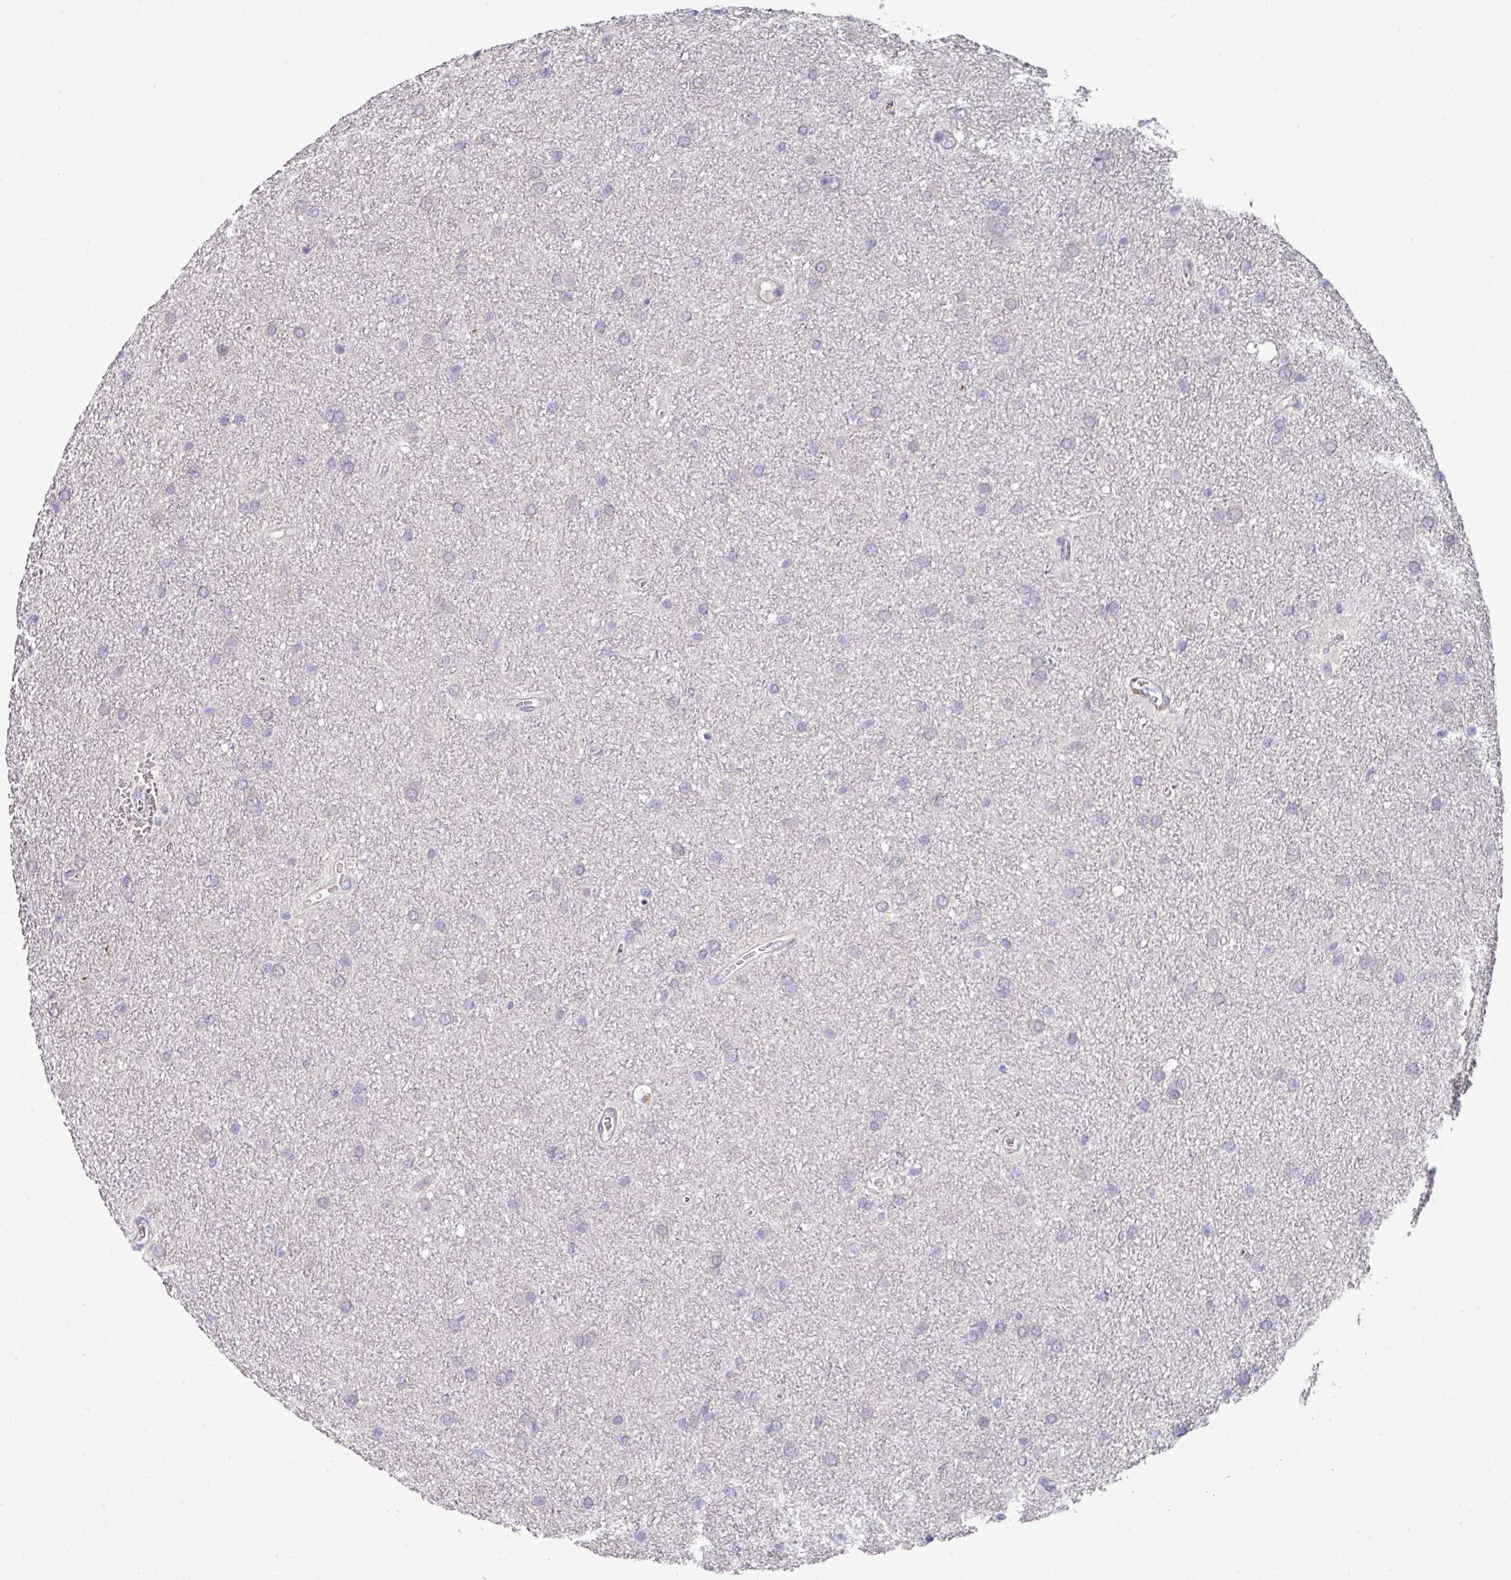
{"staining": {"intensity": "negative", "quantity": "none", "location": "none"}, "tissue": "glioma", "cell_type": "Tumor cells", "image_type": "cancer", "snomed": [{"axis": "morphology", "description": "Glioma, malignant, Low grade"}, {"axis": "topography", "description": "Cerebellum"}], "caption": "An immunohistochemistry histopathology image of glioma is shown. There is no staining in tumor cells of glioma.", "gene": "WSB2", "patient": {"sex": "female", "age": 5}}